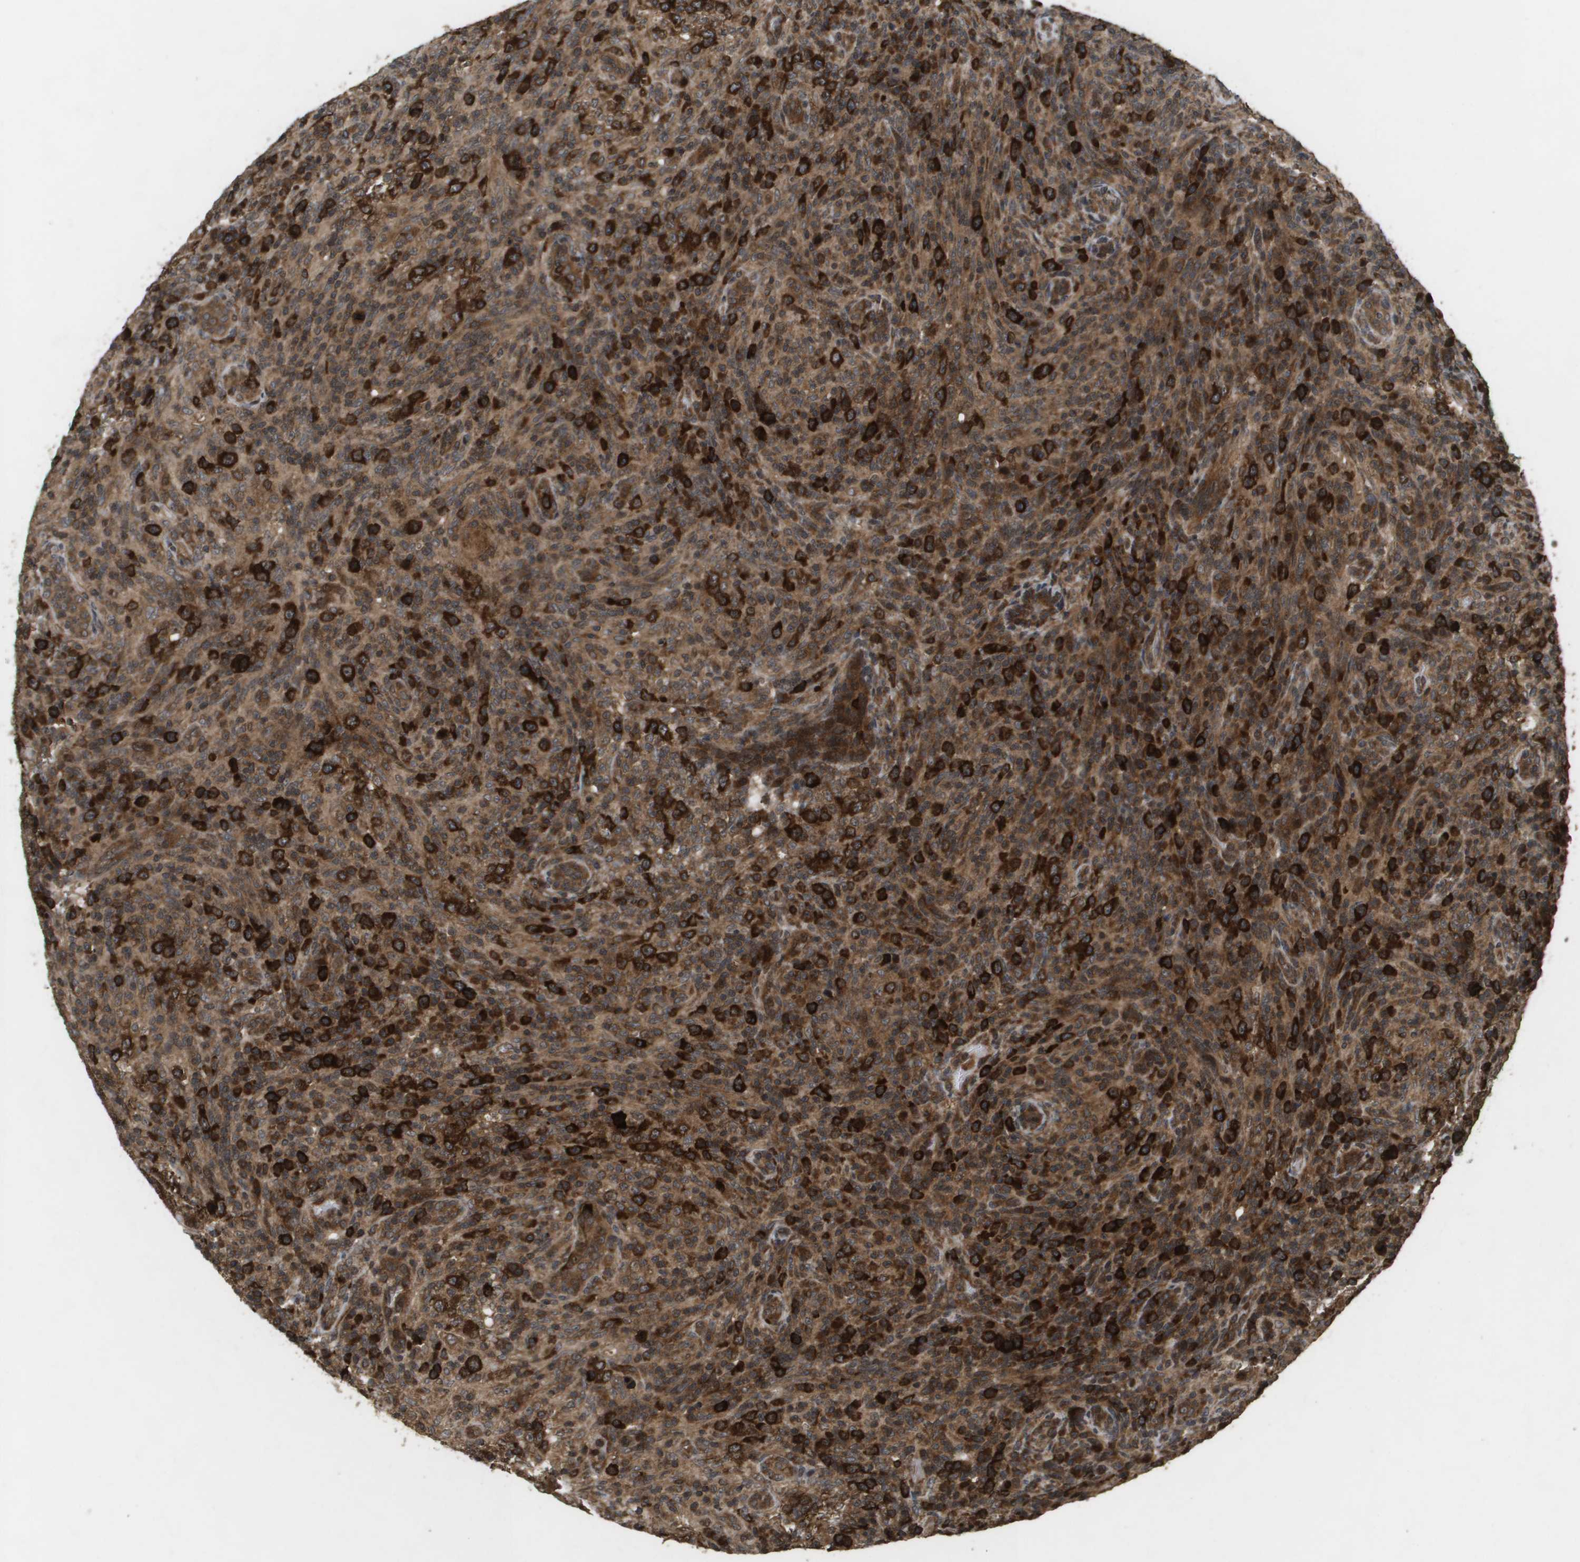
{"staining": {"intensity": "strong", "quantity": ">75%", "location": "cytoplasmic/membranous"}, "tissue": "lymphoma", "cell_type": "Tumor cells", "image_type": "cancer", "snomed": [{"axis": "morphology", "description": "Malignant lymphoma, non-Hodgkin's type, High grade"}, {"axis": "topography", "description": "Lymph node"}], "caption": "Immunohistochemistry (IHC) of human lymphoma displays high levels of strong cytoplasmic/membranous expression in approximately >75% of tumor cells.", "gene": "KIF11", "patient": {"sex": "female", "age": 76}}